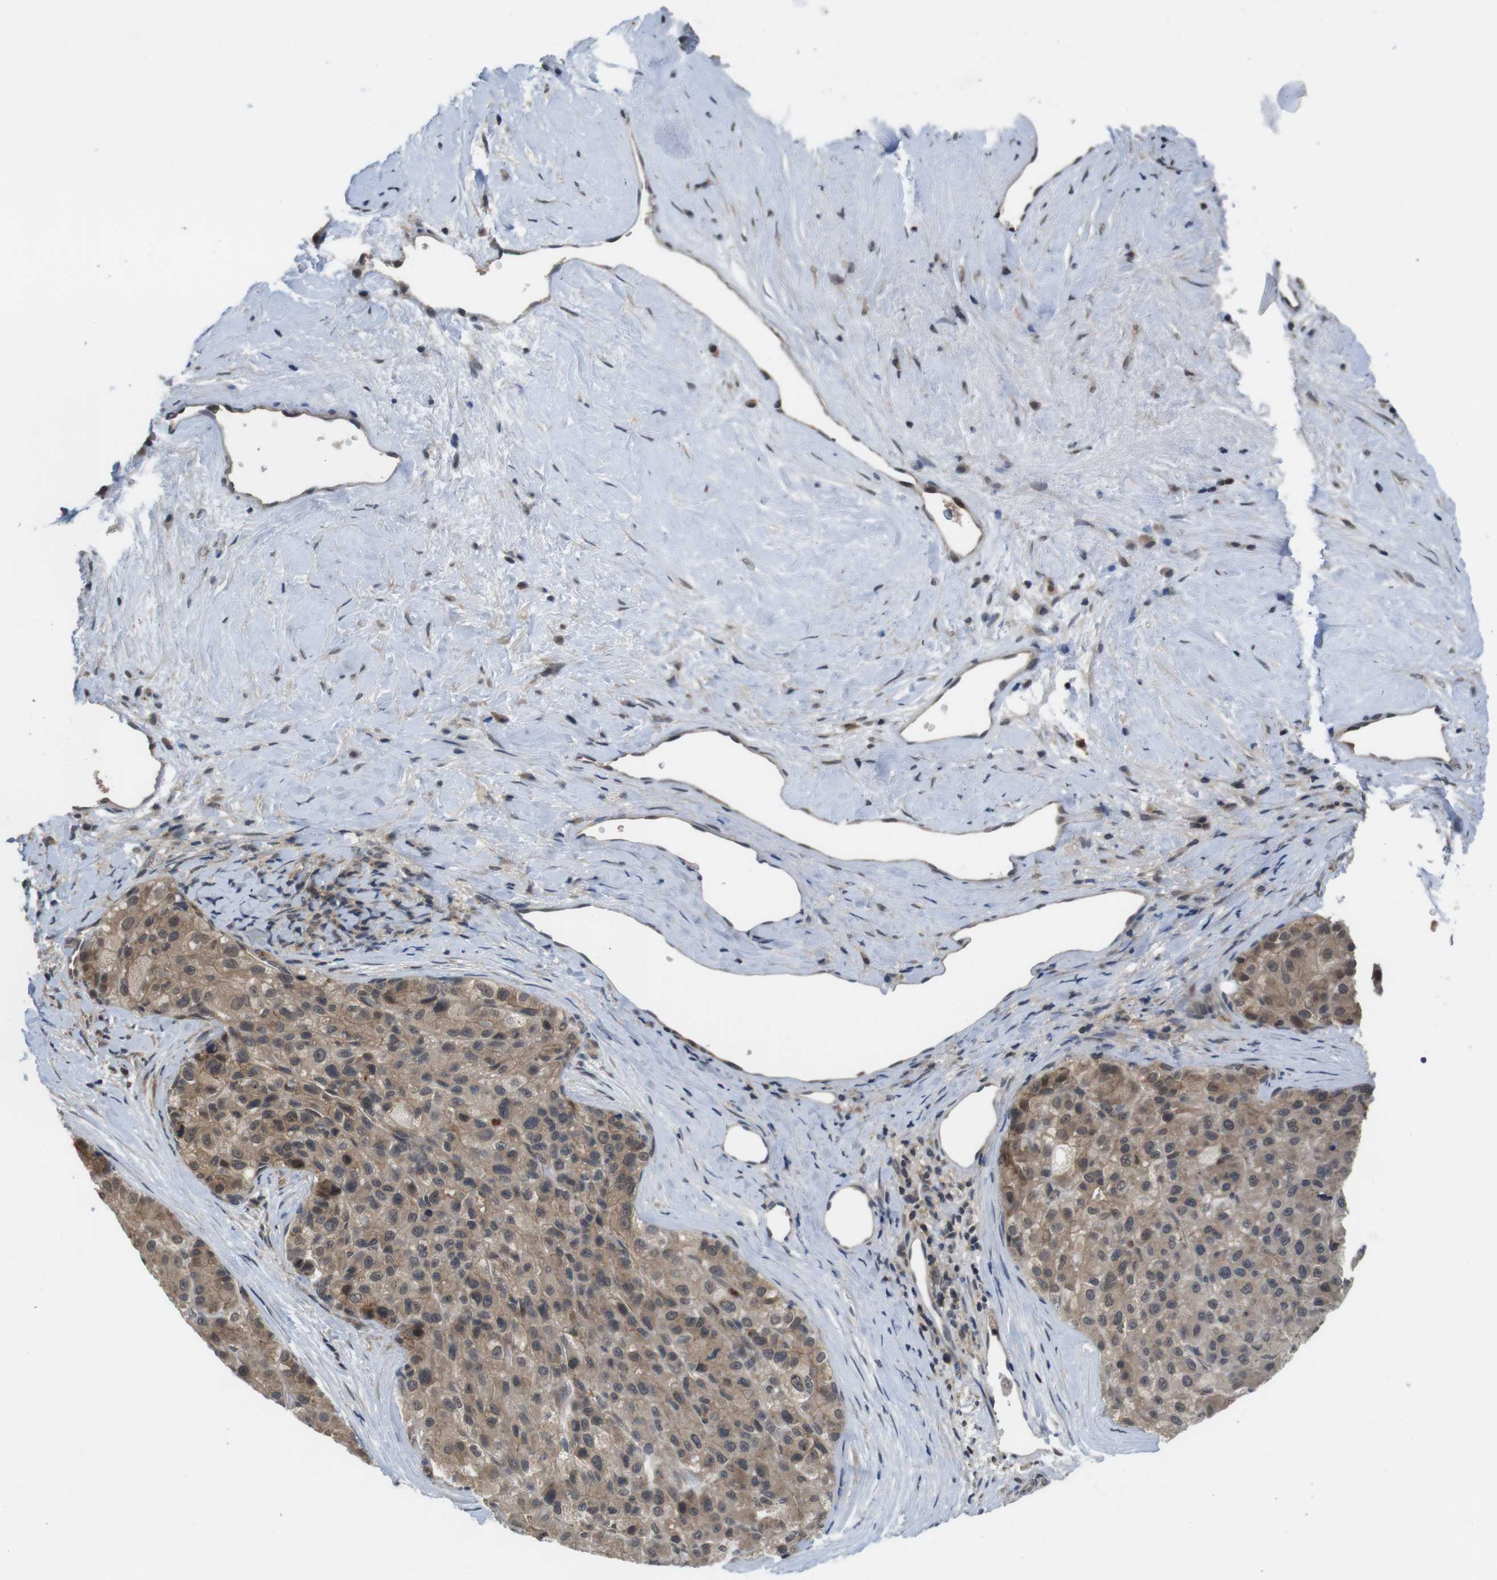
{"staining": {"intensity": "moderate", "quantity": "25%-75%", "location": "cytoplasmic/membranous,nuclear"}, "tissue": "liver cancer", "cell_type": "Tumor cells", "image_type": "cancer", "snomed": [{"axis": "morphology", "description": "Carcinoma, Hepatocellular, NOS"}, {"axis": "topography", "description": "Liver"}], "caption": "Liver cancer tissue demonstrates moderate cytoplasmic/membranous and nuclear expression in about 25%-75% of tumor cells, visualized by immunohistochemistry.", "gene": "FADD", "patient": {"sex": "male", "age": 80}}